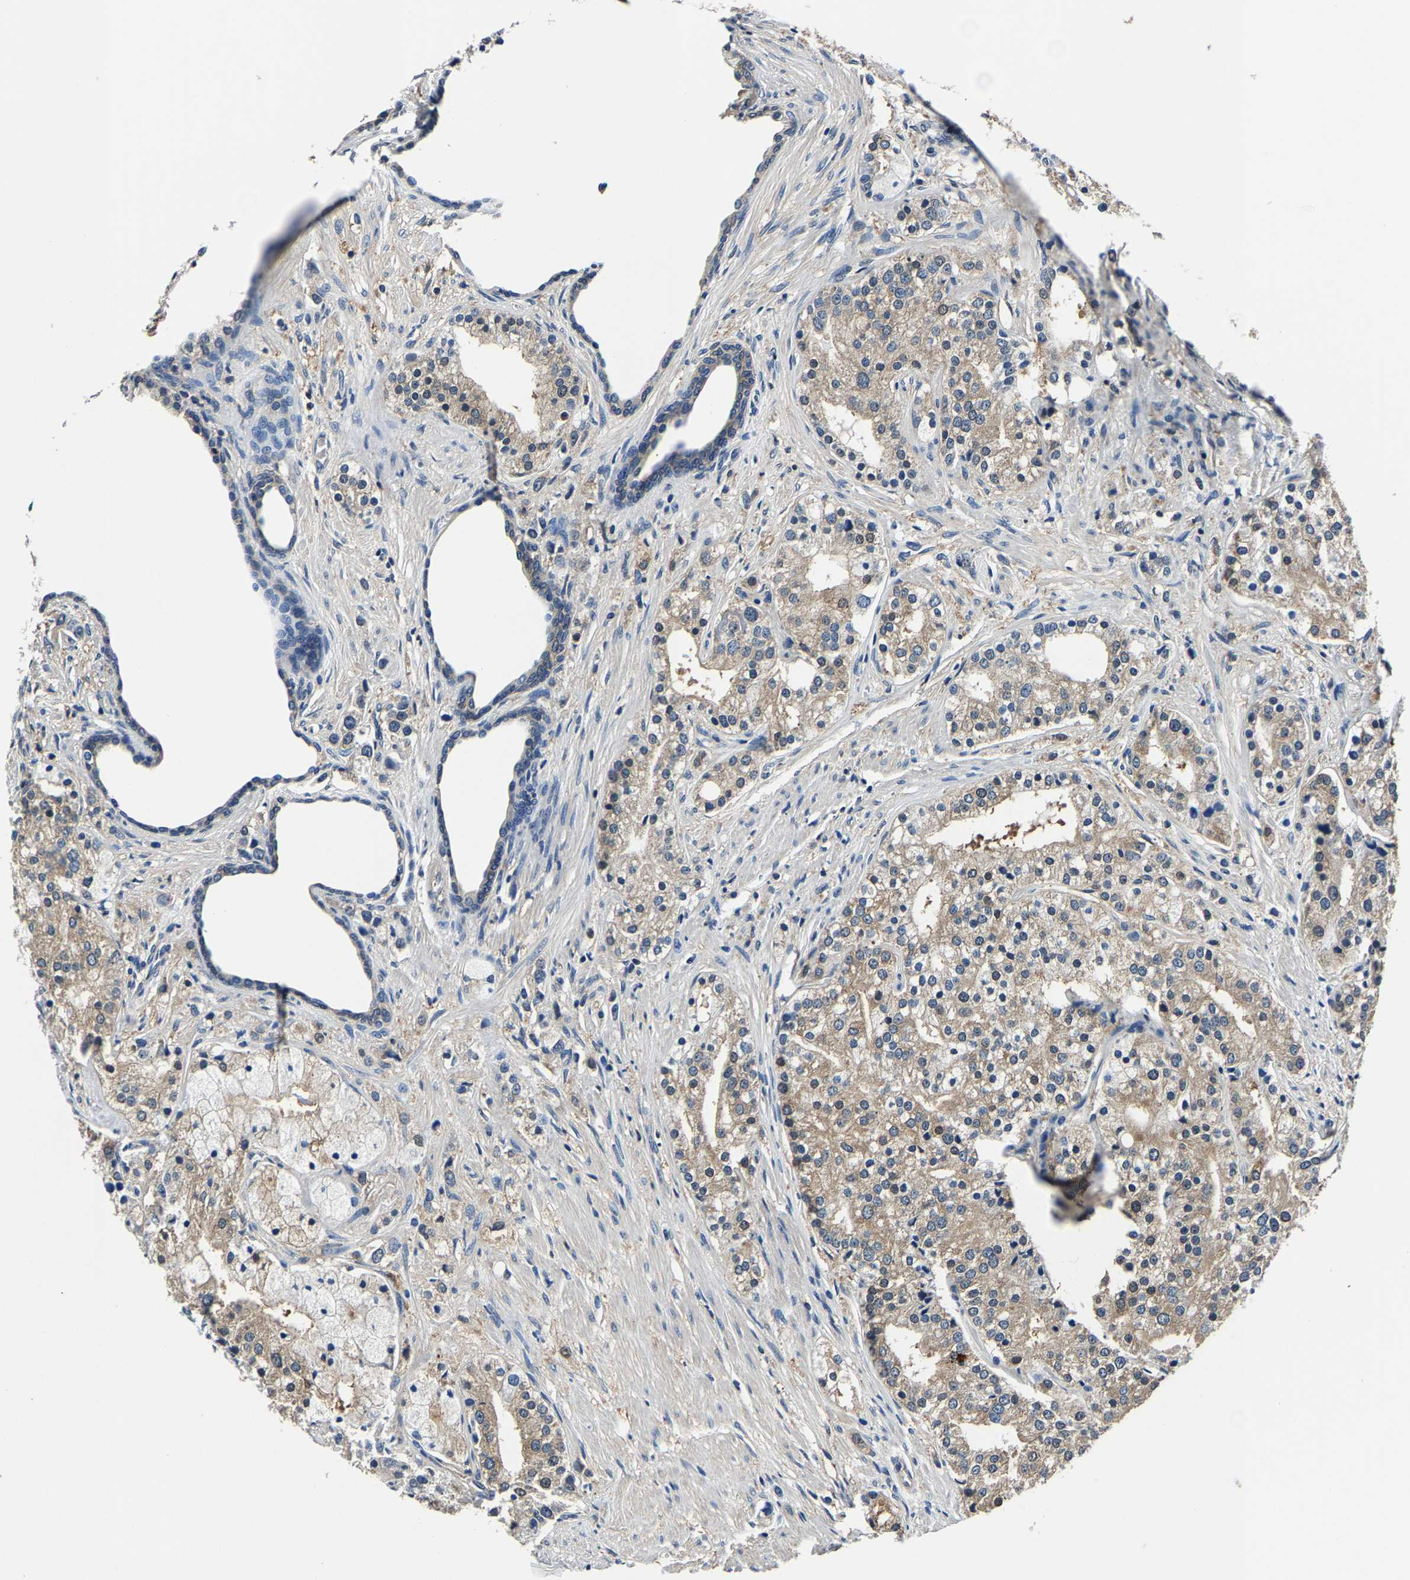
{"staining": {"intensity": "weak", "quantity": ">75%", "location": "cytoplasmic/membranous"}, "tissue": "prostate cancer", "cell_type": "Tumor cells", "image_type": "cancer", "snomed": [{"axis": "morphology", "description": "Adenocarcinoma, High grade"}, {"axis": "topography", "description": "Prostate"}], "caption": "Approximately >75% of tumor cells in human prostate cancer demonstrate weak cytoplasmic/membranous protein expression as visualized by brown immunohistochemical staining.", "gene": "ALDOB", "patient": {"sex": "male", "age": 50}}